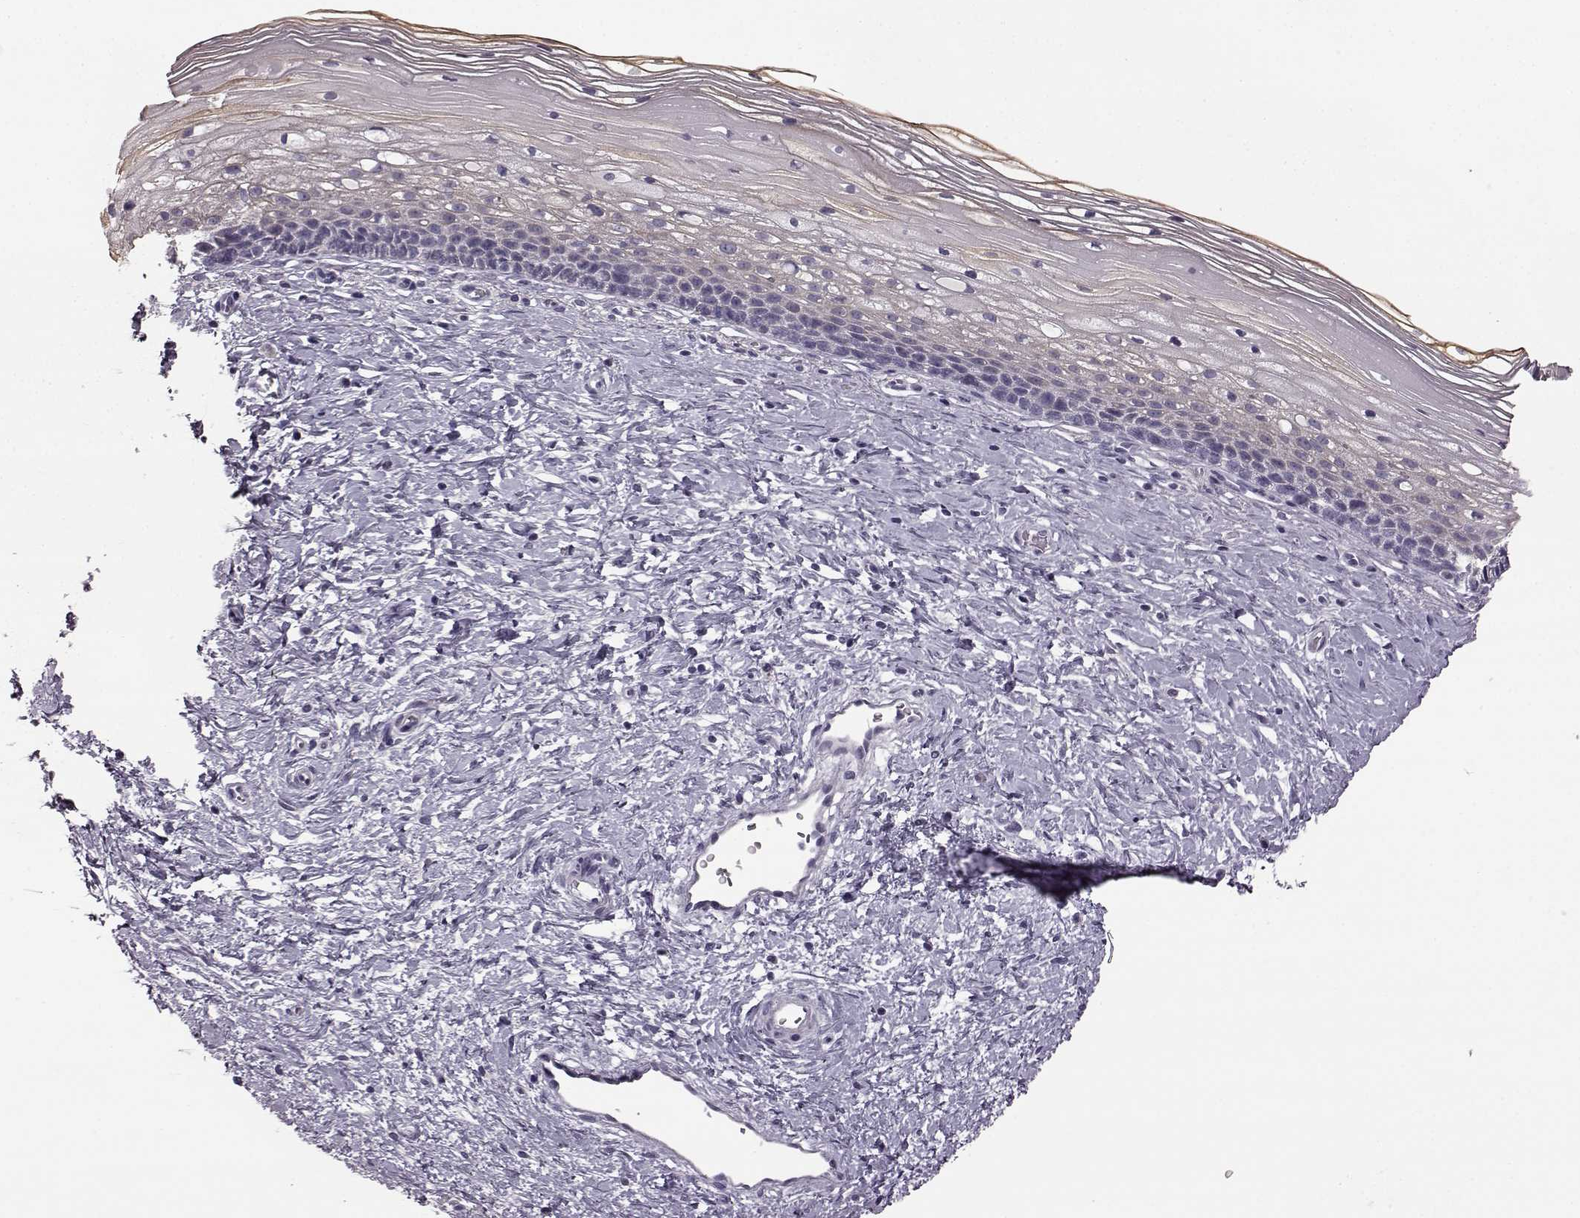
{"staining": {"intensity": "negative", "quantity": "none", "location": "none"}, "tissue": "cervix", "cell_type": "Glandular cells", "image_type": "normal", "snomed": [{"axis": "morphology", "description": "Normal tissue, NOS"}, {"axis": "topography", "description": "Cervix"}], "caption": "Immunohistochemical staining of normal human cervix reveals no significant positivity in glandular cells. (DAB IHC, high magnification).", "gene": "ODAD4", "patient": {"sex": "female", "age": 34}}